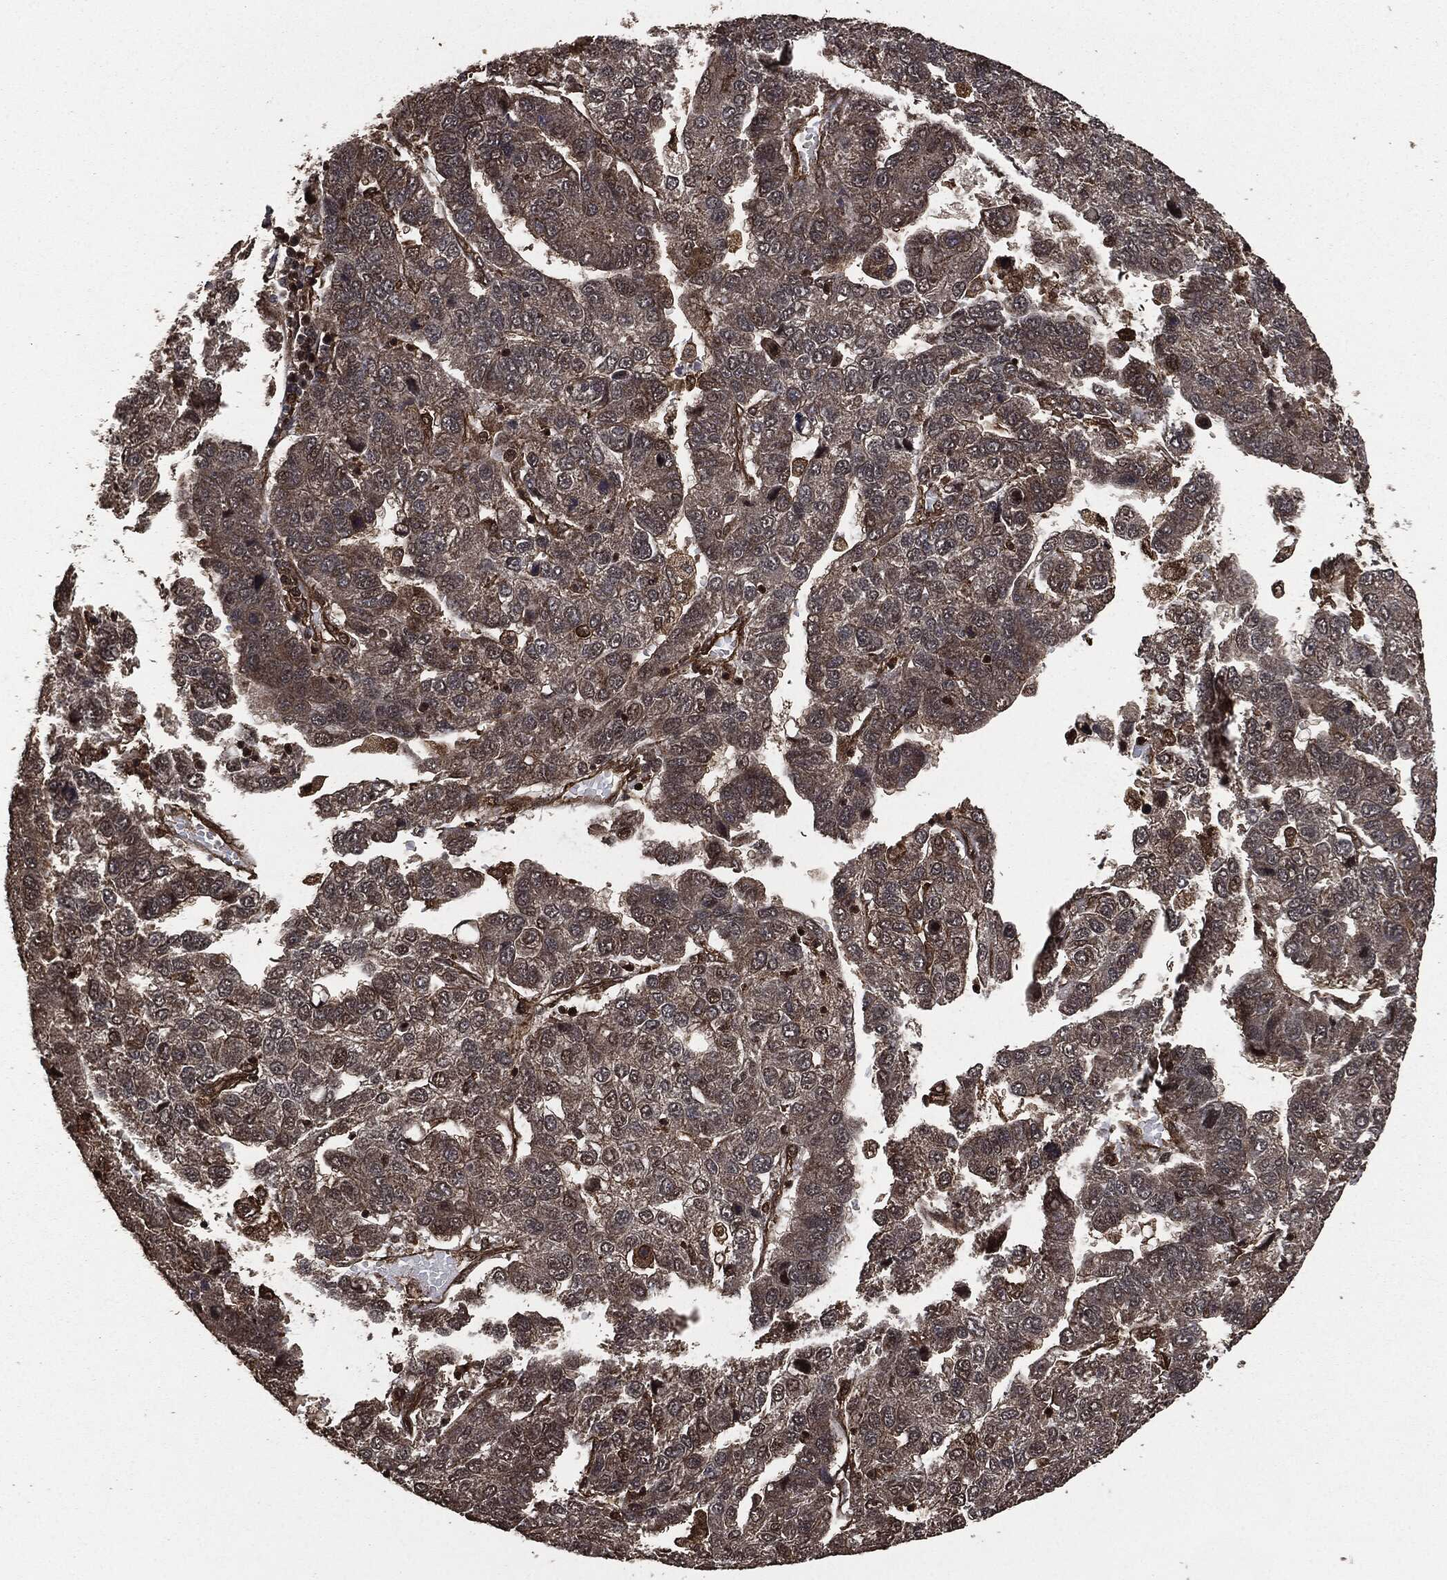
{"staining": {"intensity": "weak", "quantity": ">75%", "location": "cytoplasmic/membranous"}, "tissue": "pancreatic cancer", "cell_type": "Tumor cells", "image_type": "cancer", "snomed": [{"axis": "morphology", "description": "Adenocarcinoma, NOS"}, {"axis": "topography", "description": "Pancreas"}], "caption": "Weak cytoplasmic/membranous staining is appreciated in about >75% of tumor cells in pancreatic cancer.", "gene": "HRAS", "patient": {"sex": "female", "age": 61}}